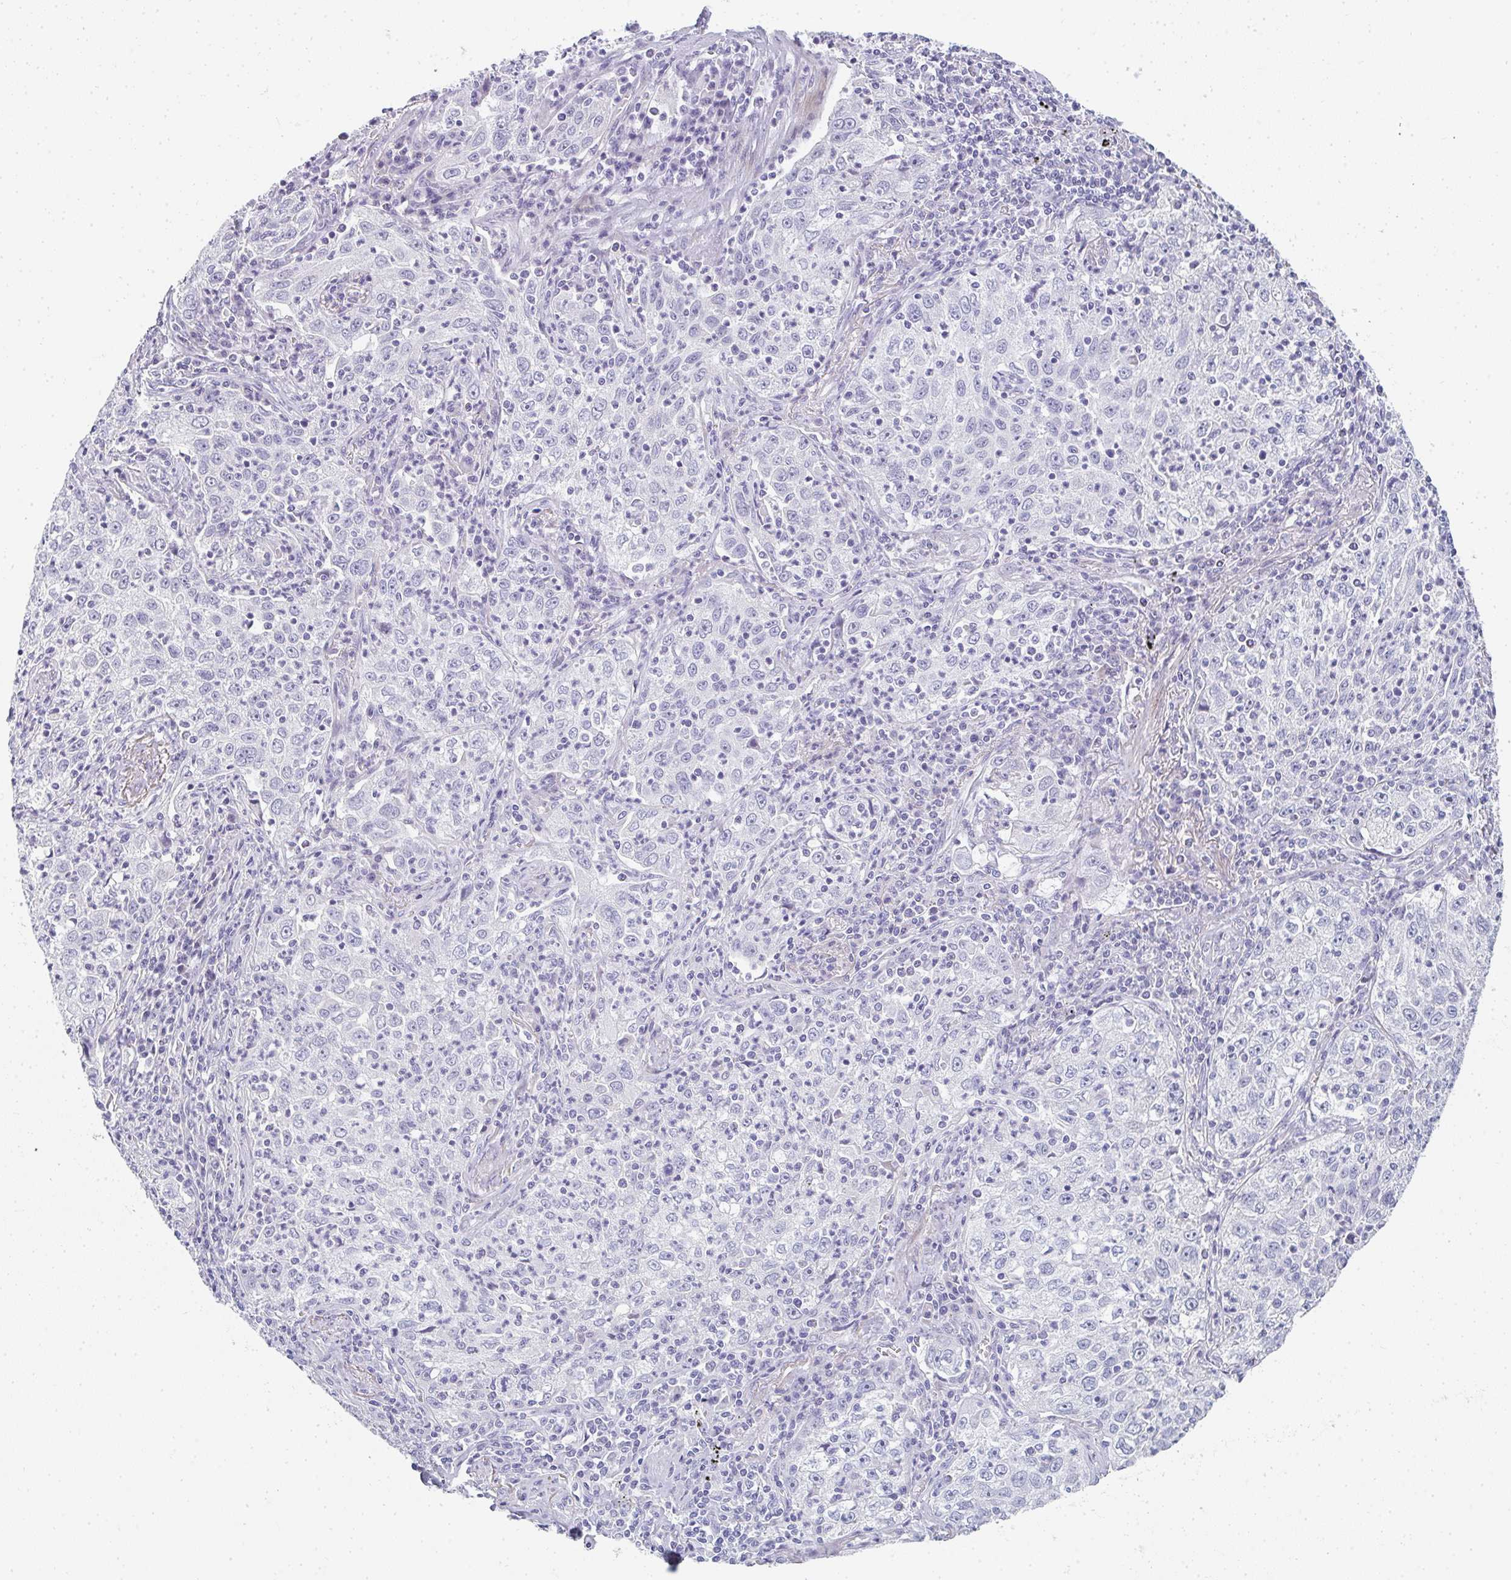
{"staining": {"intensity": "negative", "quantity": "none", "location": "none"}, "tissue": "lung cancer", "cell_type": "Tumor cells", "image_type": "cancer", "snomed": [{"axis": "morphology", "description": "Squamous cell carcinoma, NOS"}, {"axis": "topography", "description": "Lung"}], "caption": "Immunohistochemical staining of human squamous cell carcinoma (lung) reveals no significant expression in tumor cells. (Brightfield microscopy of DAB (3,3'-diaminobenzidine) IHC at high magnification).", "gene": "NEU2", "patient": {"sex": "male", "age": 71}}